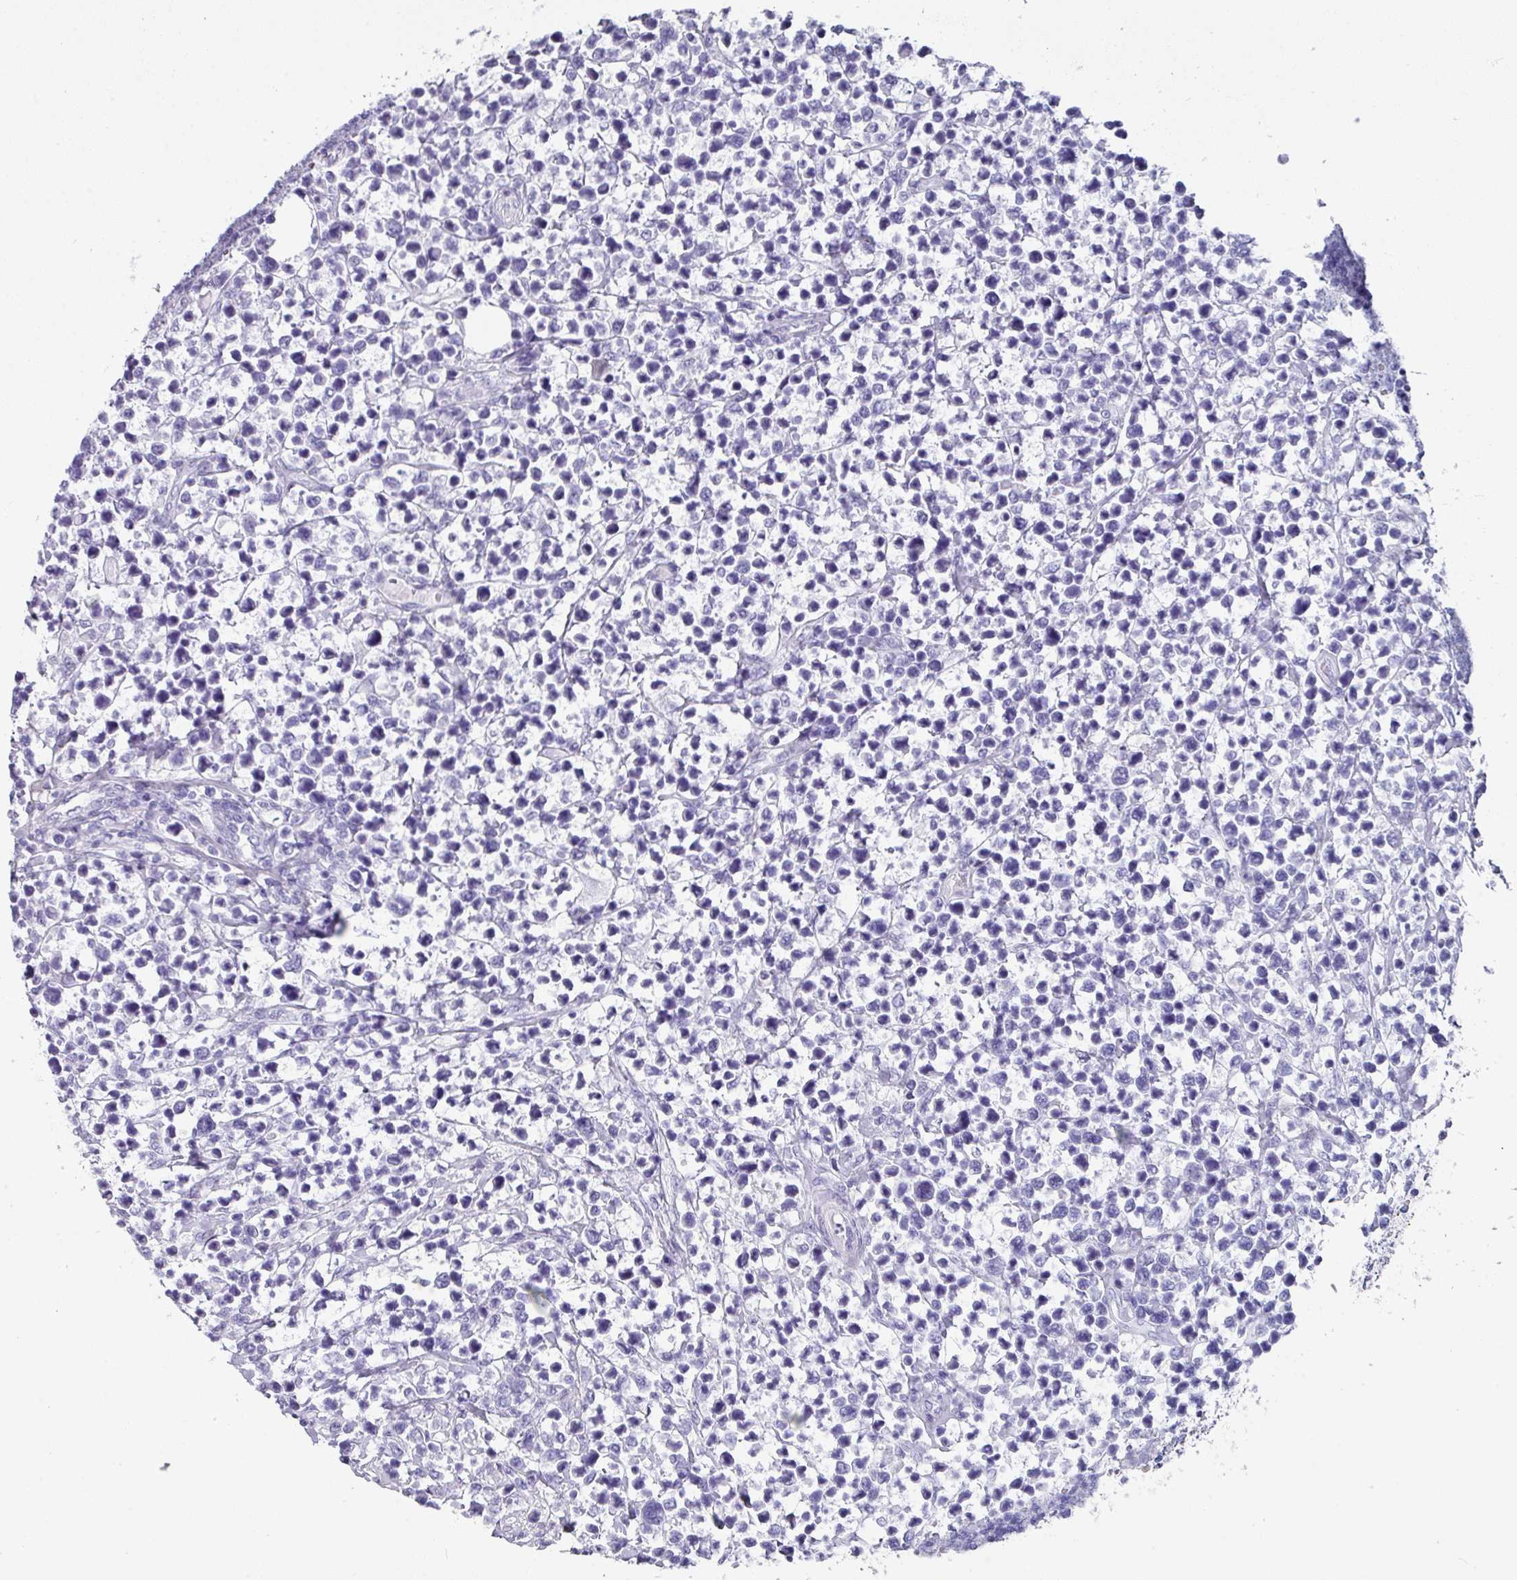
{"staining": {"intensity": "negative", "quantity": "none", "location": "none"}, "tissue": "lymphoma", "cell_type": "Tumor cells", "image_type": "cancer", "snomed": [{"axis": "morphology", "description": "Malignant lymphoma, non-Hodgkin's type, Low grade"}, {"axis": "topography", "description": "Lymph node"}], "caption": "This image is of malignant lymphoma, non-Hodgkin's type (low-grade) stained with immunohistochemistry to label a protein in brown with the nuclei are counter-stained blue. There is no staining in tumor cells.", "gene": "PEX10", "patient": {"sex": "male", "age": 60}}